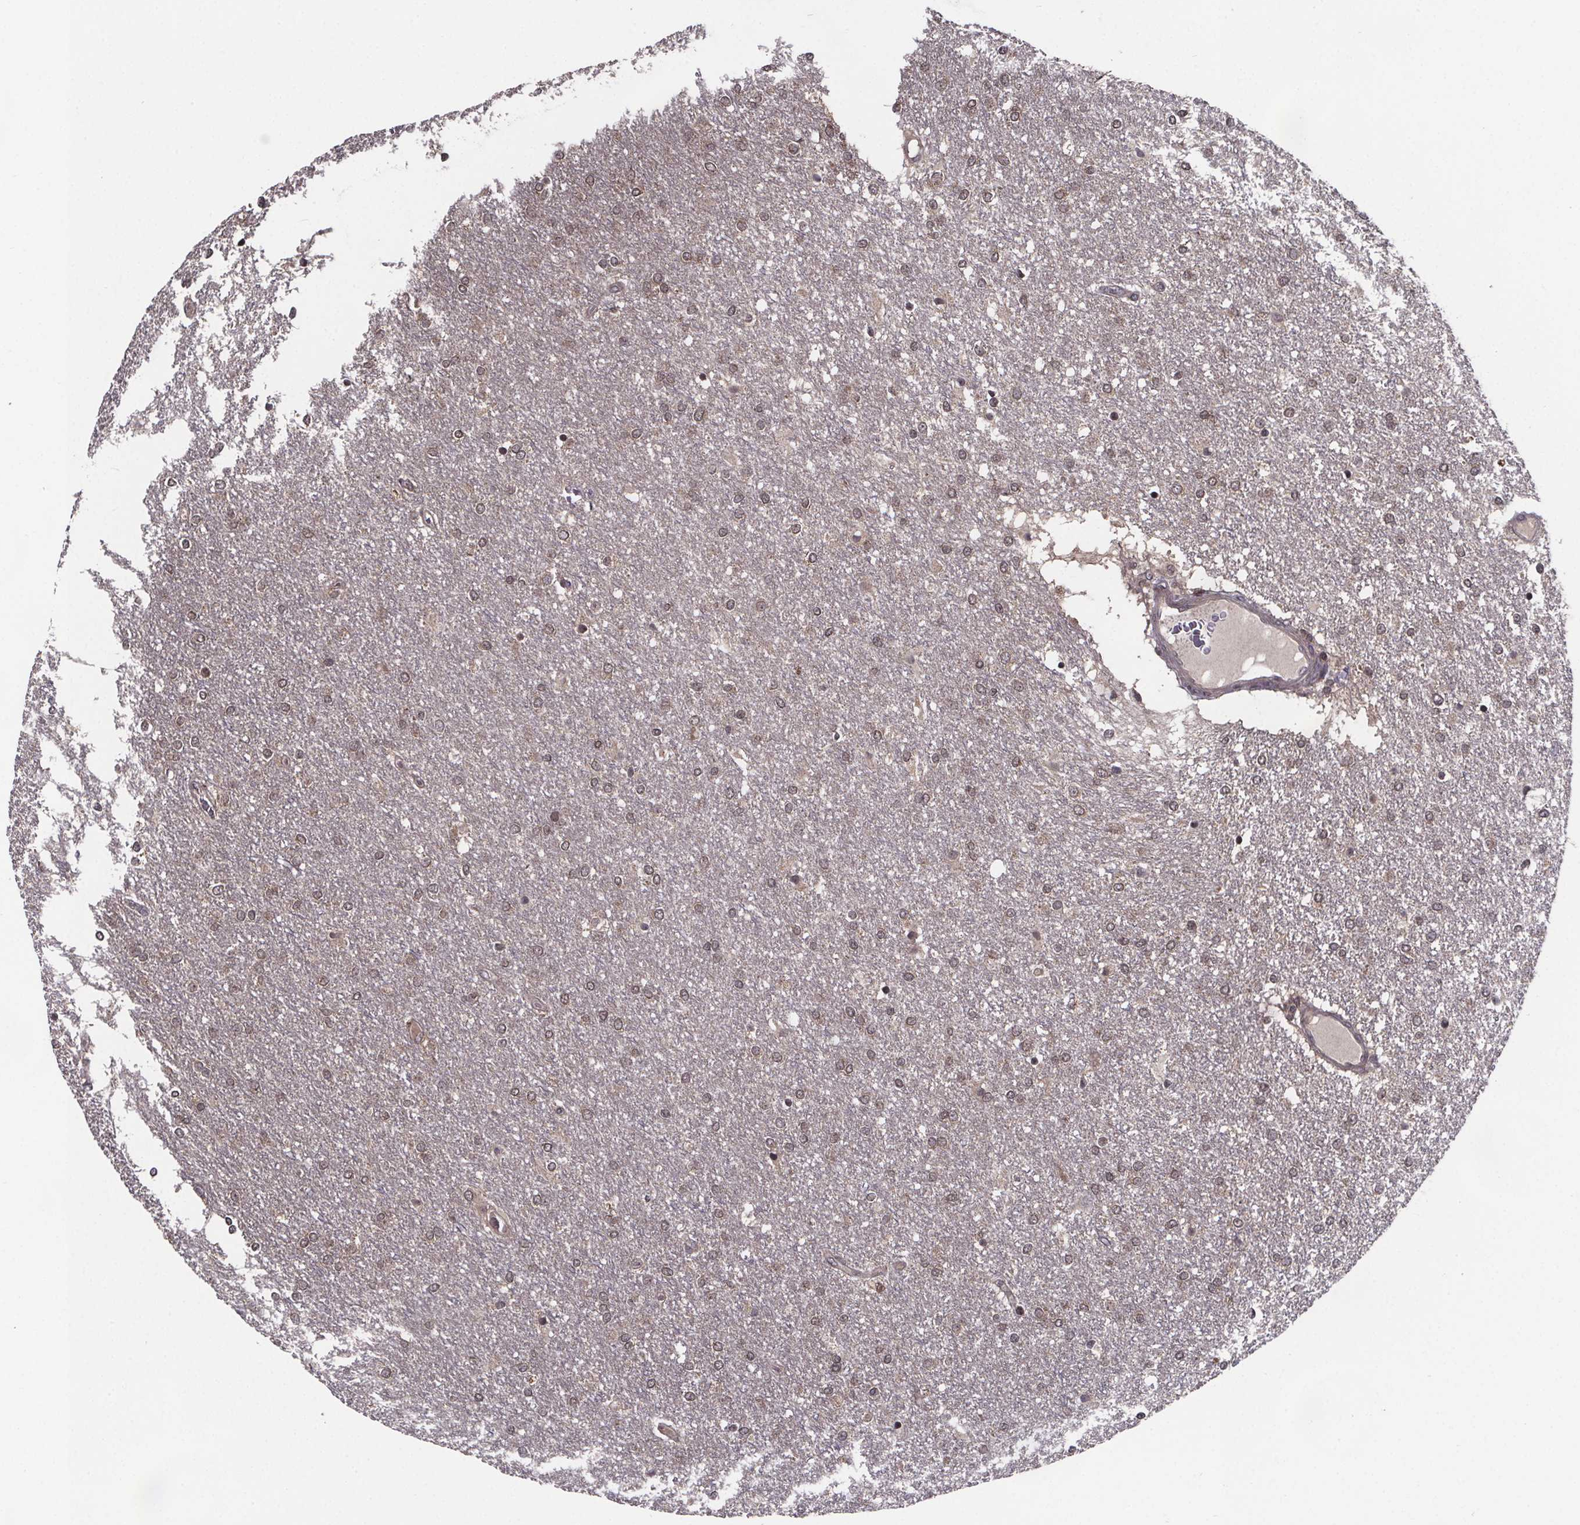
{"staining": {"intensity": "negative", "quantity": "none", "location": "none"}, "tissue": "glioma", "cell_type": "Tumor cells", "image_type": "cancer", "snomed": [{"axis": "morphology", "description": "Glioma, malignant, High grade"}, {"axis": "topography", "description": "Brain"}], "caption": "High magnification brightfield microscopy of malignant high-grade glioma stained with DAB (brown) and counterstained with hematoxylin (blue): tumor cells show no significant staining.", "gene": "FN3KRP", "patient": {"sex": "female", "age": 61}}